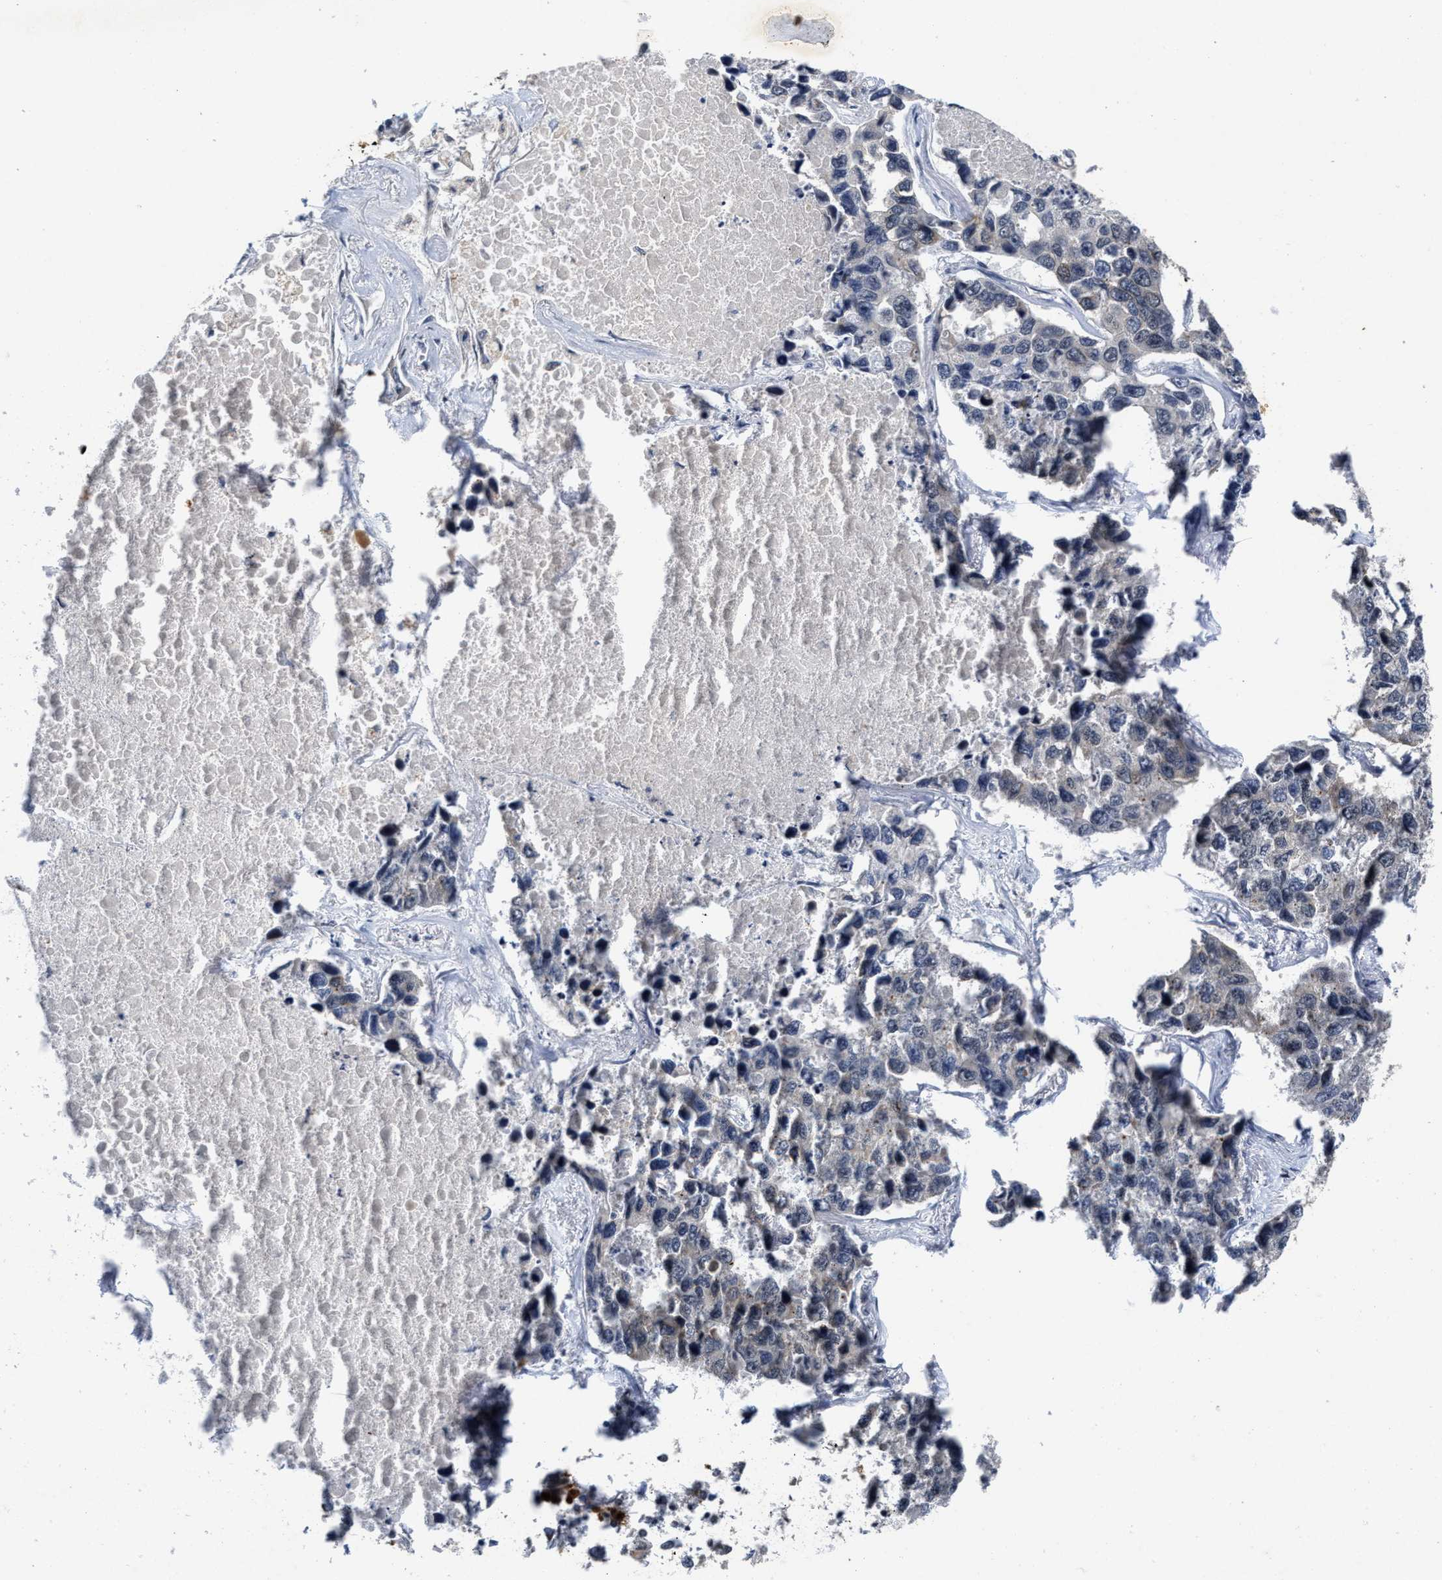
{"staining": {"intensity": "negative", "quantity": "none", "location": "none"}, "tissue": "lung cancer", "cell_type": "Tumor cells", "image_type": "cancer", "snomed": [{"axis": "morphology", "description": "Adenocarcinoma, NOS"}, {"axis": "topography", "description": "Lung"}], "caption": "Tumor cells are negative for brown protein staining in lung cancer.", "gene": "INIP", "patient": {"sex": "male", "age": 64}}